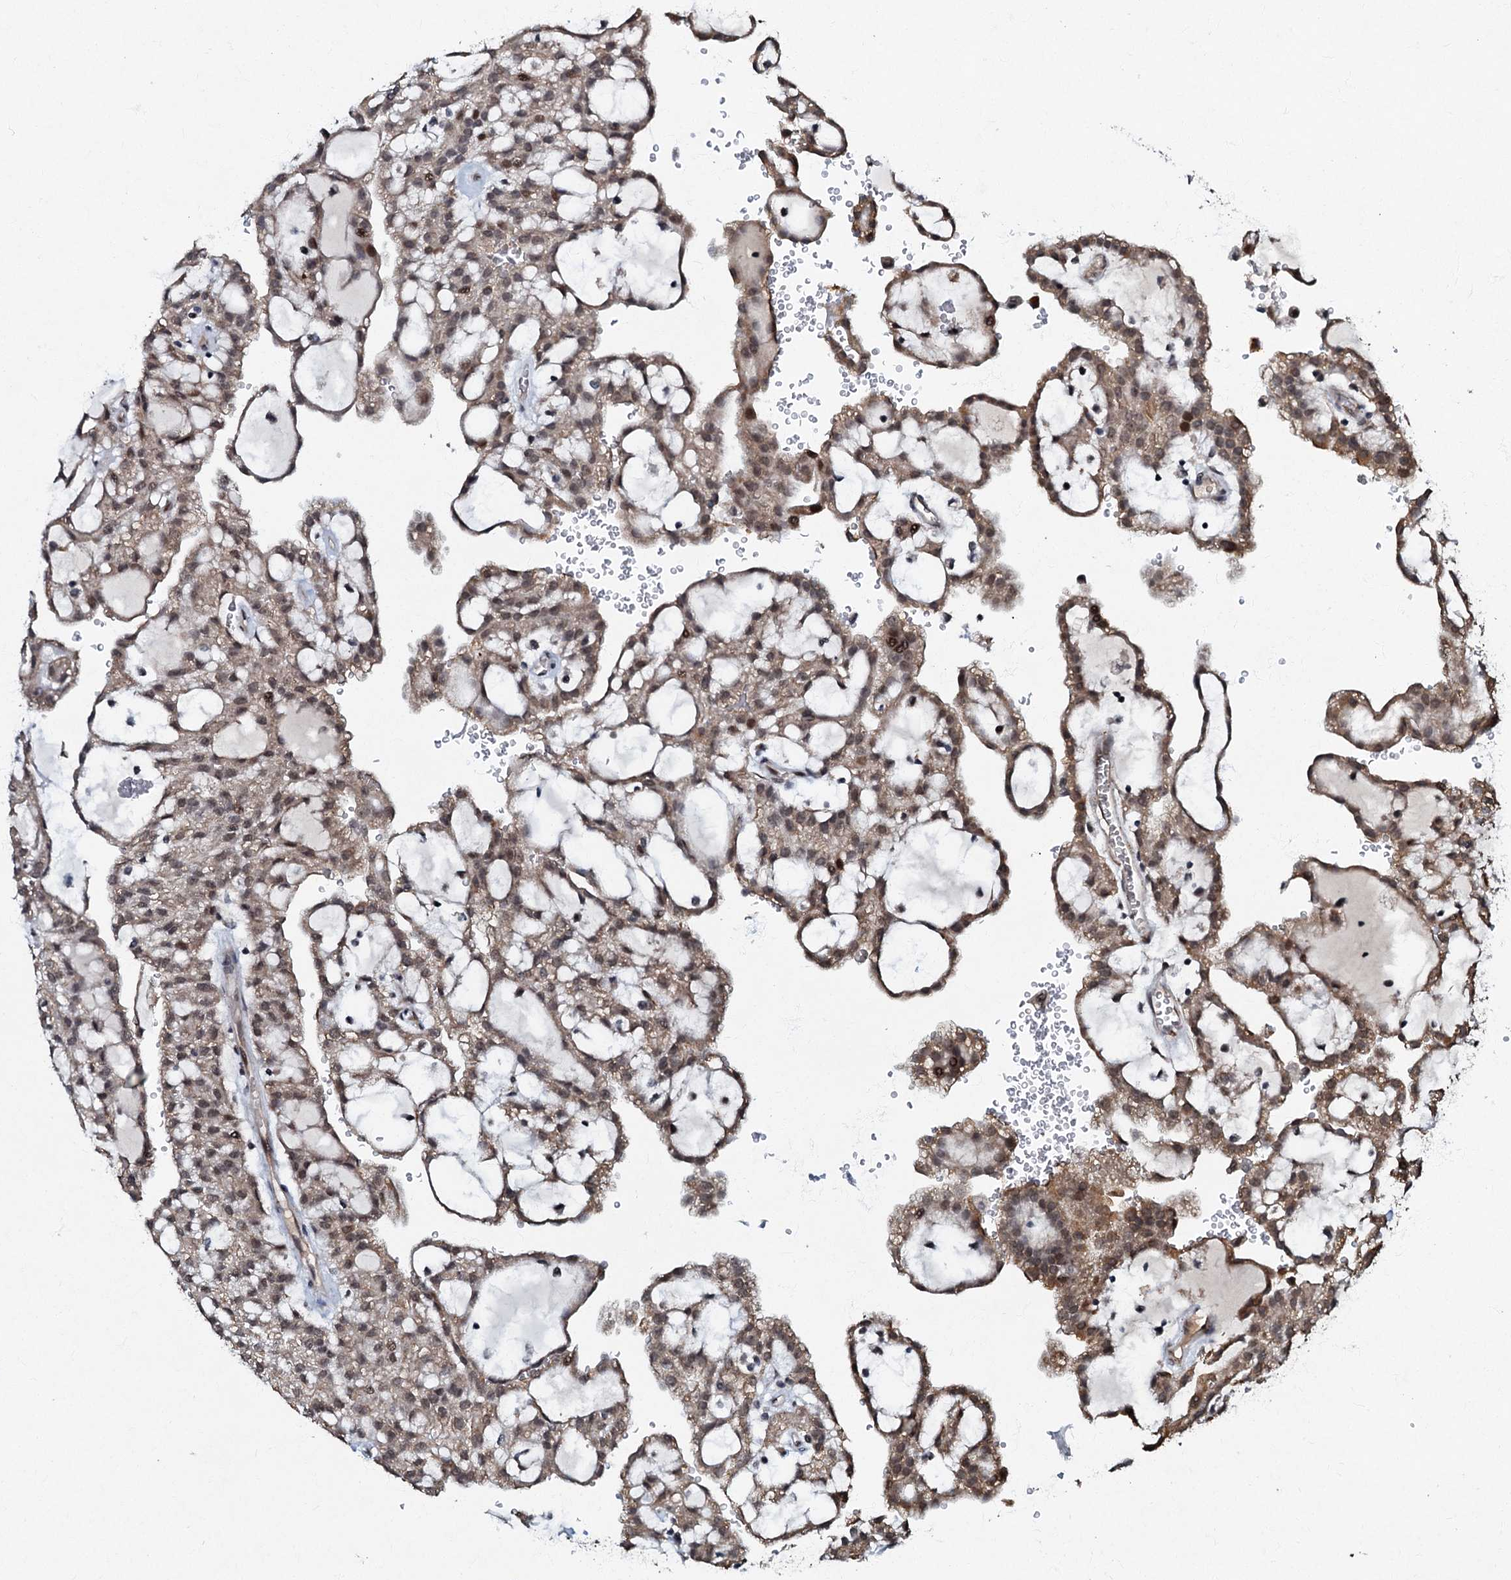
{"staining": {"intensity": "moderate", "quantity": ">75%", "location": "nuclear"}, "tissue": "renal cancer", "cell_type": "Tumor cells", "image_type": "cancer", "snomed": [{"axis": "morphology", "description": "Adenocarcinoma, NOS"}, {"axis": "topography", "description": "Kidney"}], "caption": "A brown stain shows moderate nuclear staining of a protein in renal cancer (adenocarcinoma) tumor cells.", "gene": "C18orf32", "patient": {"sex": "male", "age": 63}}